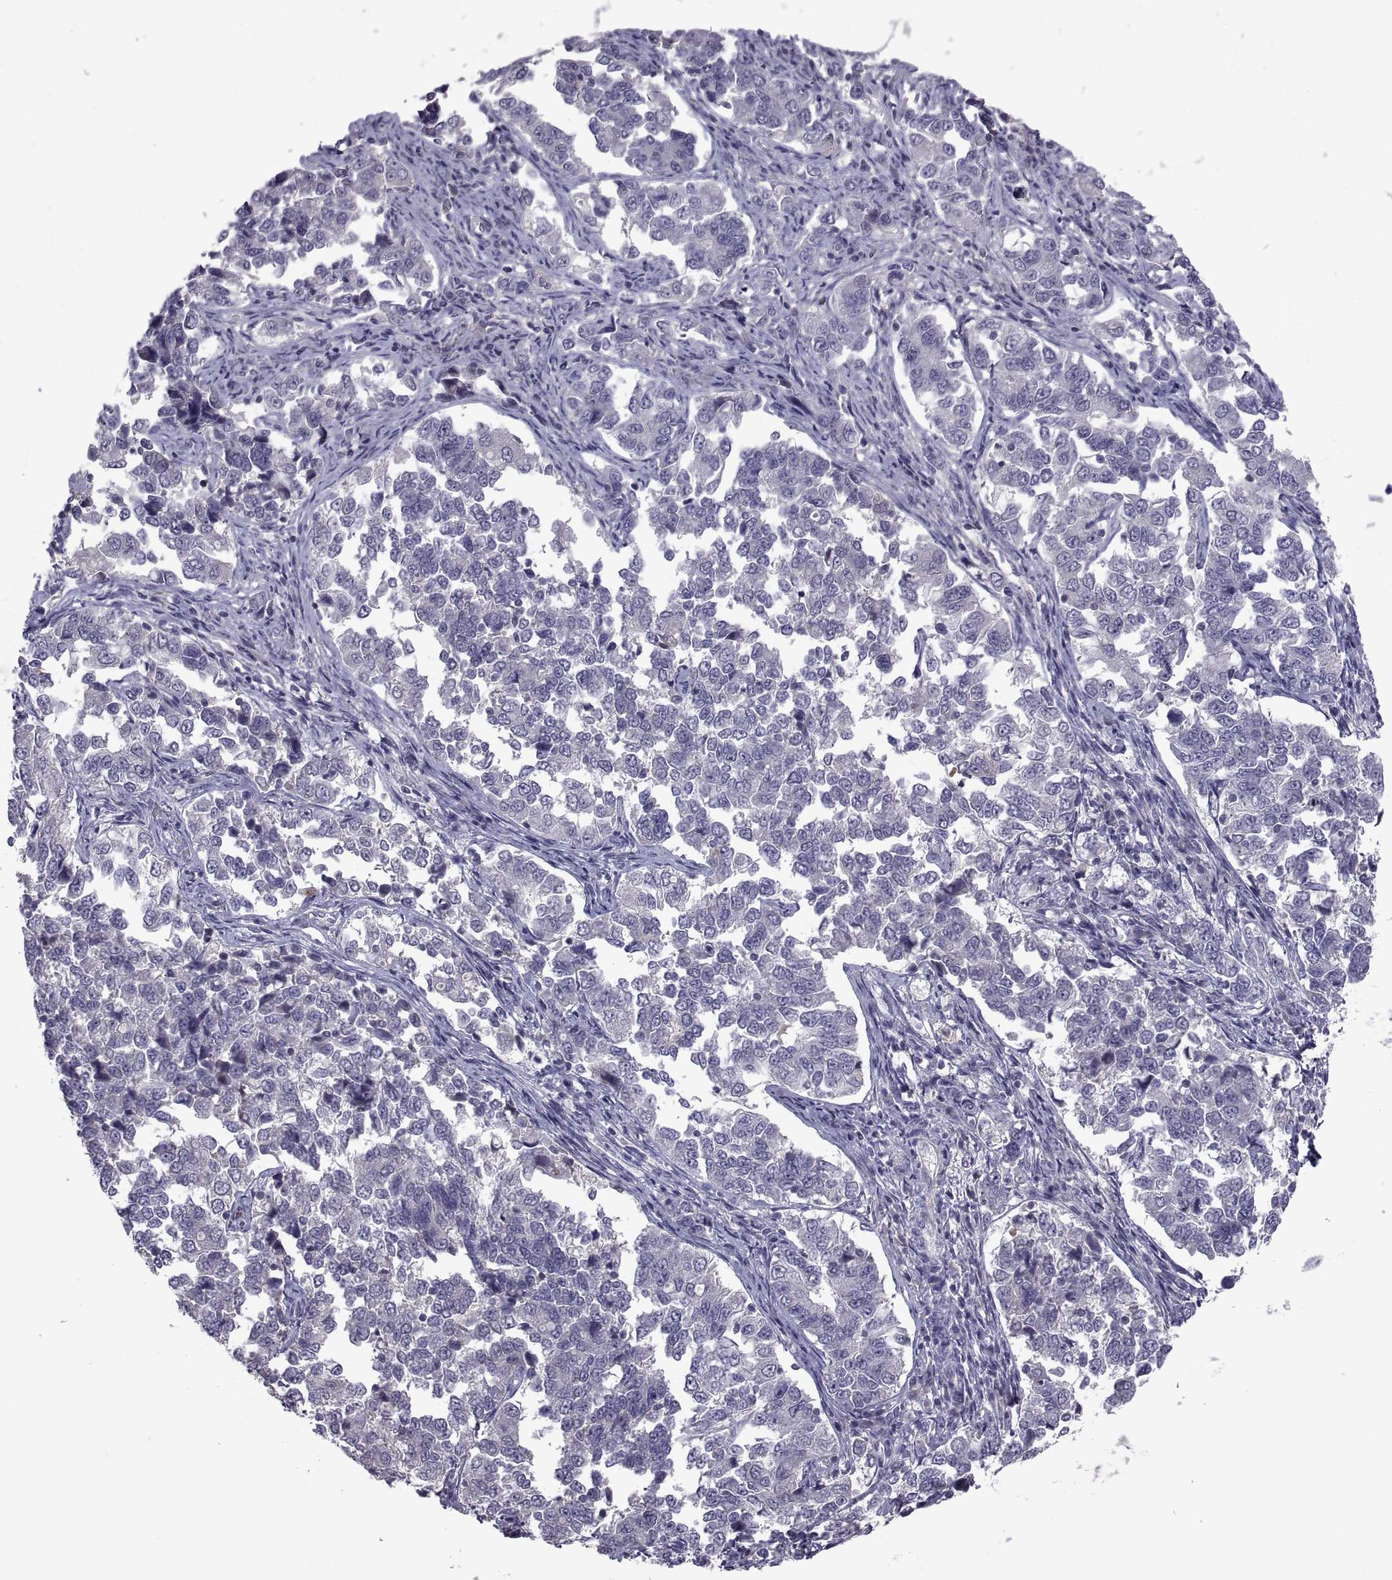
{"staining": {"intensity": "negative", "quantity": "none", "location": "none"}, "tissue": "endometrial cancer", "cell_type": "Tumor cells", "image_type": "cancer", "snomed": [{"axis": "morphology", "description": "Adenocarcinoma, NOS"}, {"axis": "topography", "description": "Endometrium"}], "caption": "A micrograph of endometrial cancer stained for a protein exhibits no brown staining in tumor cells. (Stains: DAB immunohistochemistry (IHC) with hematoxylin counter stain, Microscopy: brightfield microscopy at high magnification).", "gene": "NPTX2", "patient": {"sex": "female", "age": 43}}